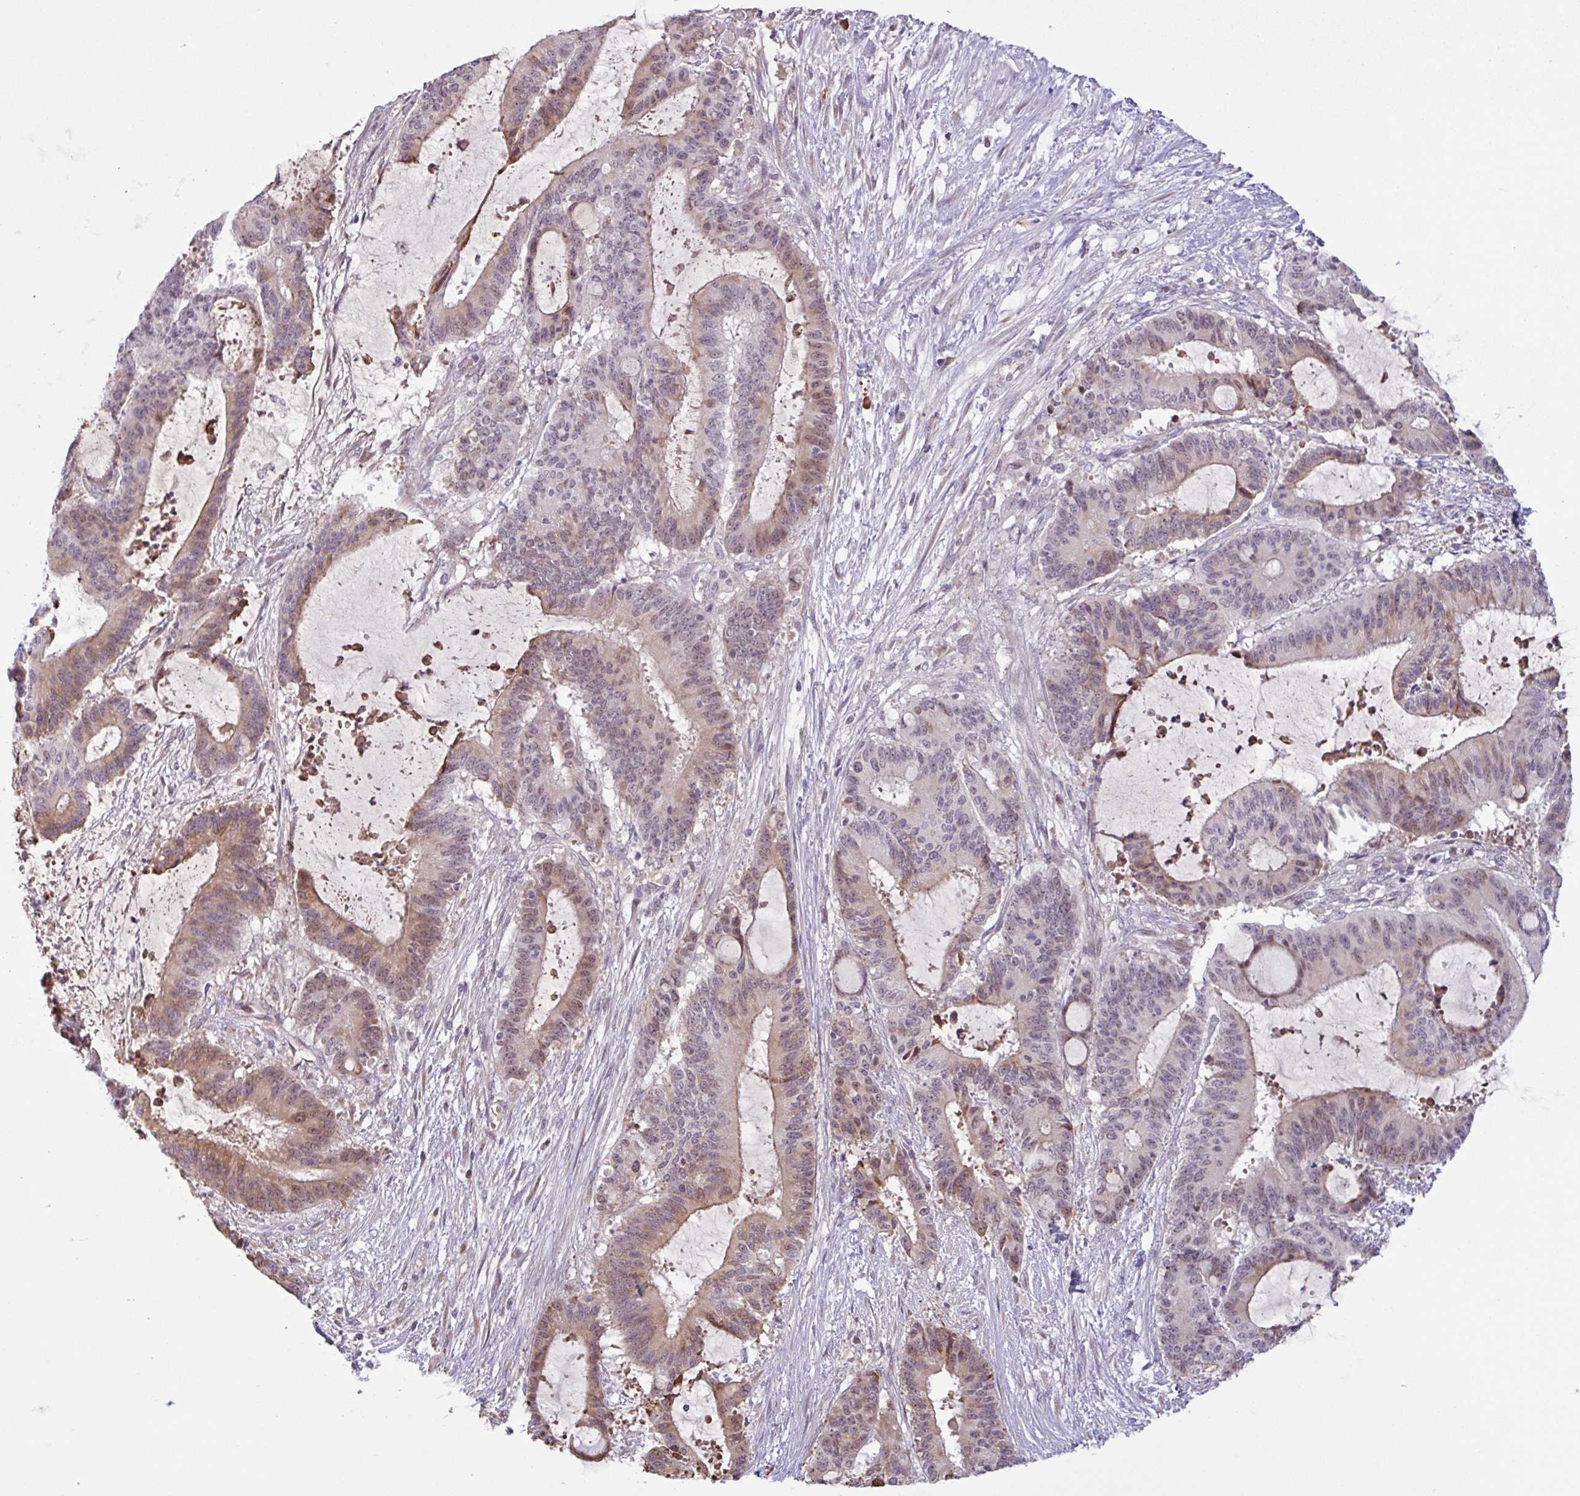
{"staining": {"intensity": "weak", "quantity": "25%-75%", "location": "cytoplasmic/membranous,nuclear"}, "tissue": "liver cancer", "cell_type": "Tumor cells", "image_type": "cancer", "snomed": [{"axis": "morphology", "description": "Normal tissue, NOS"}, {"axis": "morphology", "description": "Cholangiocarcinoma"}, {"axis": "topography", "description": "Liver"}, {"axis": "topography", "description": "Peripheral nerve tissue"}], "caption": "Immunohistochemical staining of human liver cholangiocarcinoma exhibits low levels of weak cytoplasmic/membranous and nuclear protein expression in about 25%-75% of tumor cells. (Brightfield microscopy of DAB IHC at high magnification).", "gene": "TAF1D", "patient": {"sex": "female", "age": 73}}